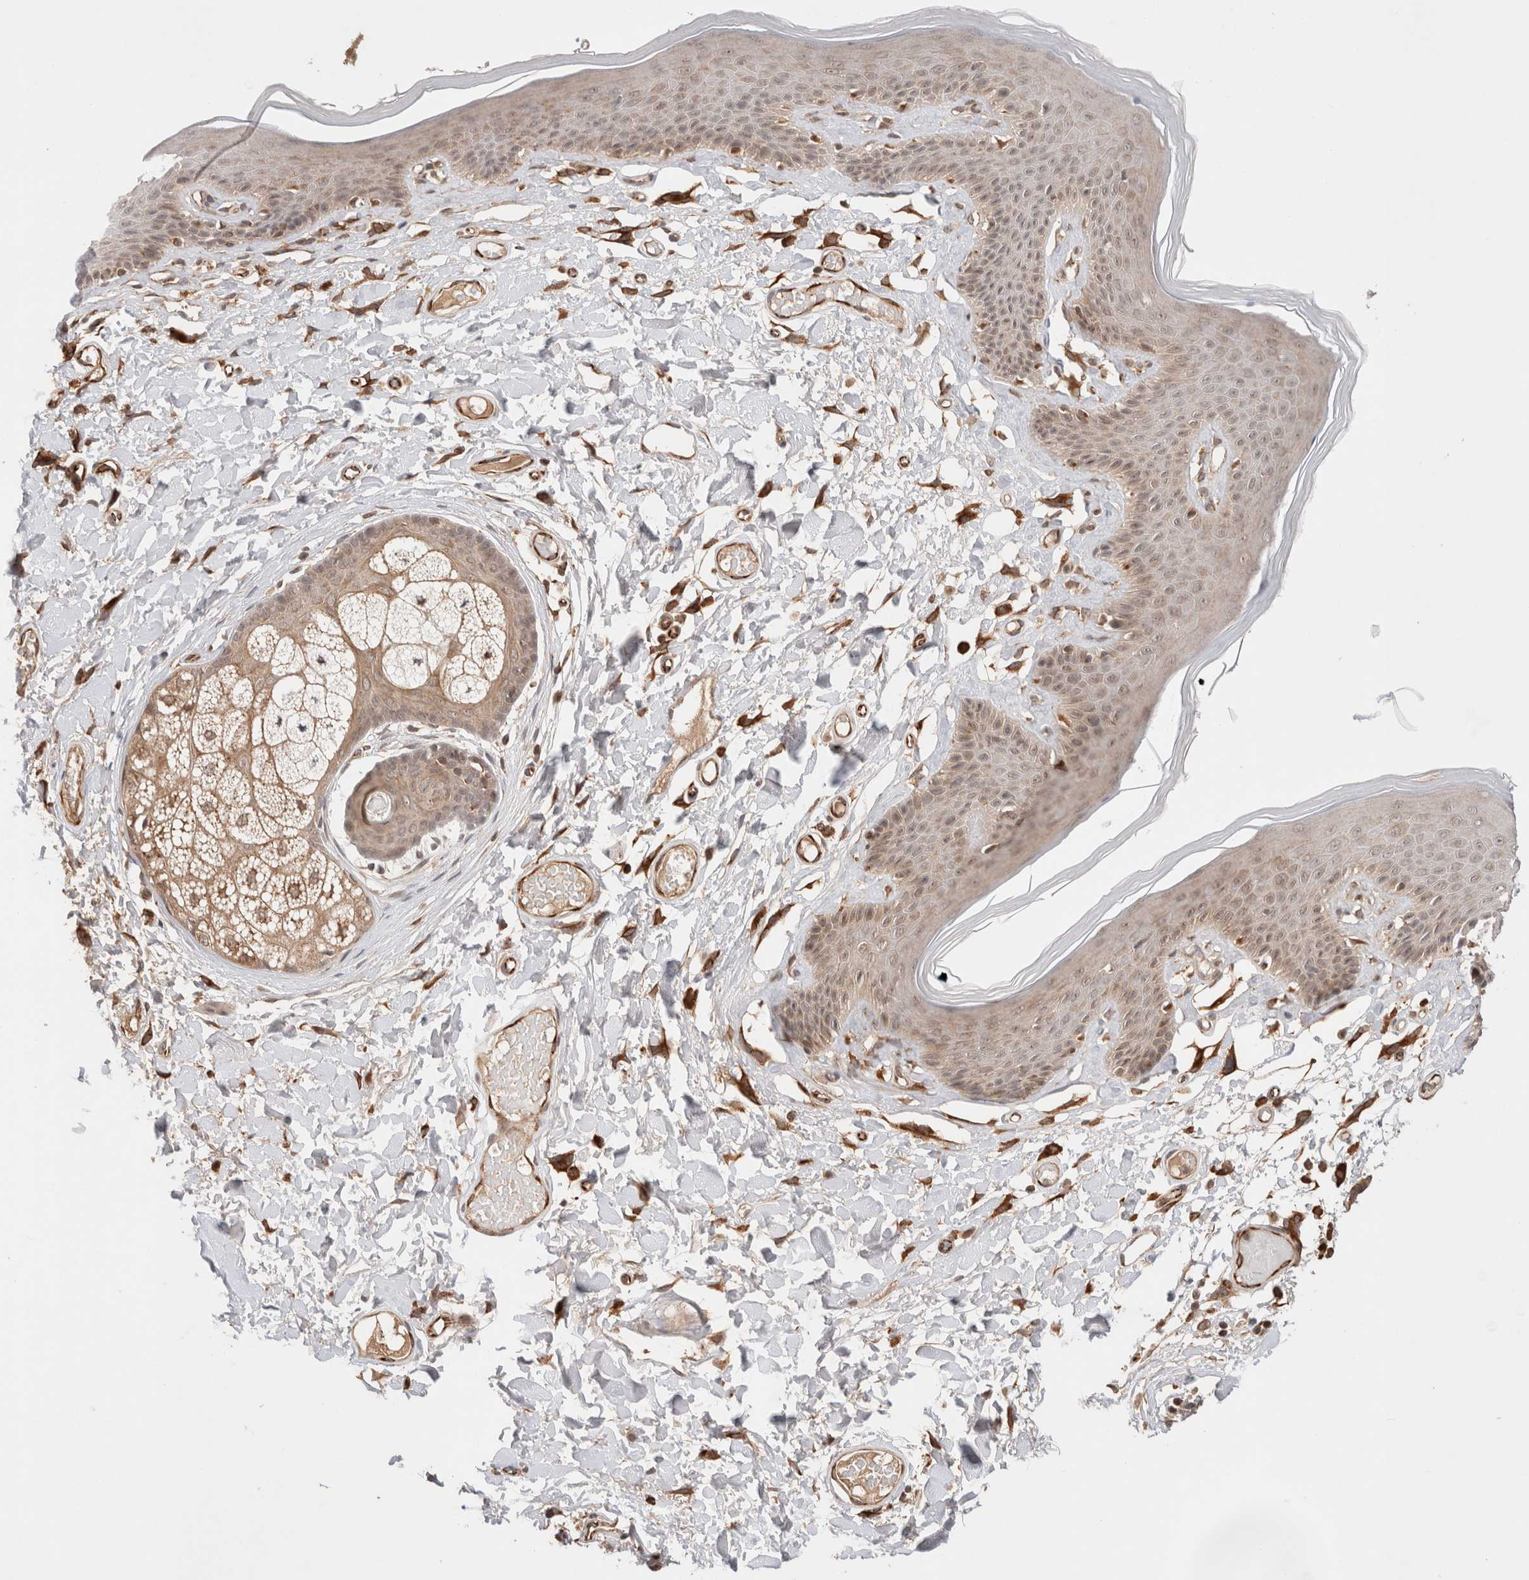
{"staining": {"intensity": "weak", "quantity": ">75%", "location": "cytoplasmic/membranous,nuclear"}, "tissue": "skin", "cell_type": "Epidermal cells", "image_type": "normal", "snomed": [{"axis": "morphology", "description": "Normal tissue, NOS"}, {"axis": "topography", "description": "Vulva"}], "caption": "DAB immunohistochemical staining of normal human skin demonstrates weak cytoplasmic/membranous,nuclear protein staining in approximately >75% of epidermal cells.", "gene": "SIKE1", "patient": {"sex": "female", "age": 73}}